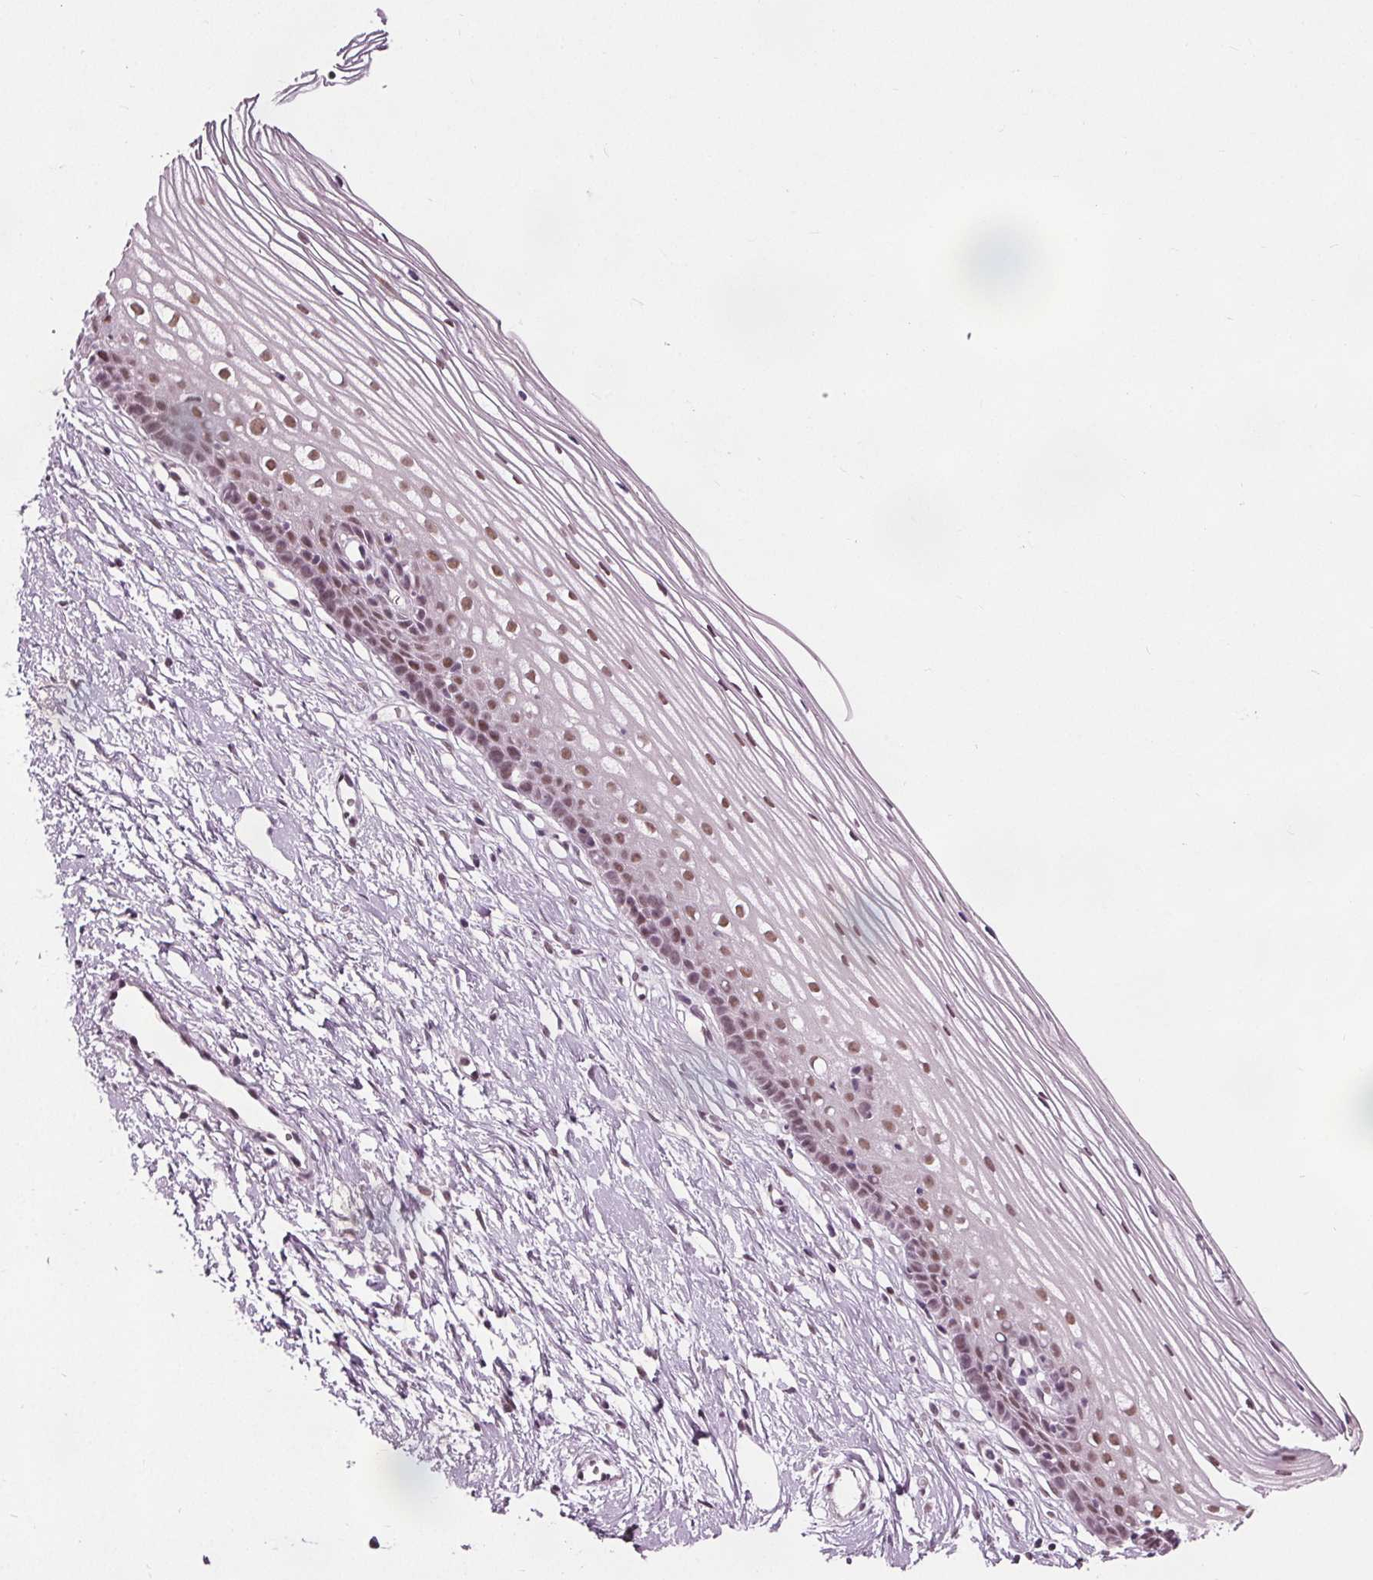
{"staining": {"intensity": "moderate", "quantity": ">75%", "location": "nuclear"}, "tissue": "cervix", "cell_type": "Glandular cells", "image_type": "normal", "snomed": [{"axis": "morphology", "description": "Normal tissue, NOS"}, {"axis": "topography", "description": "Cervix"}], "caption": "Immunohistochemical staining of normal cervix demonstrates >75% levels of moderate nuclear protein expression in about >75% of glandular cells.", "gene": "IWS1", "patient": {"sex": "female", "age": 40}}